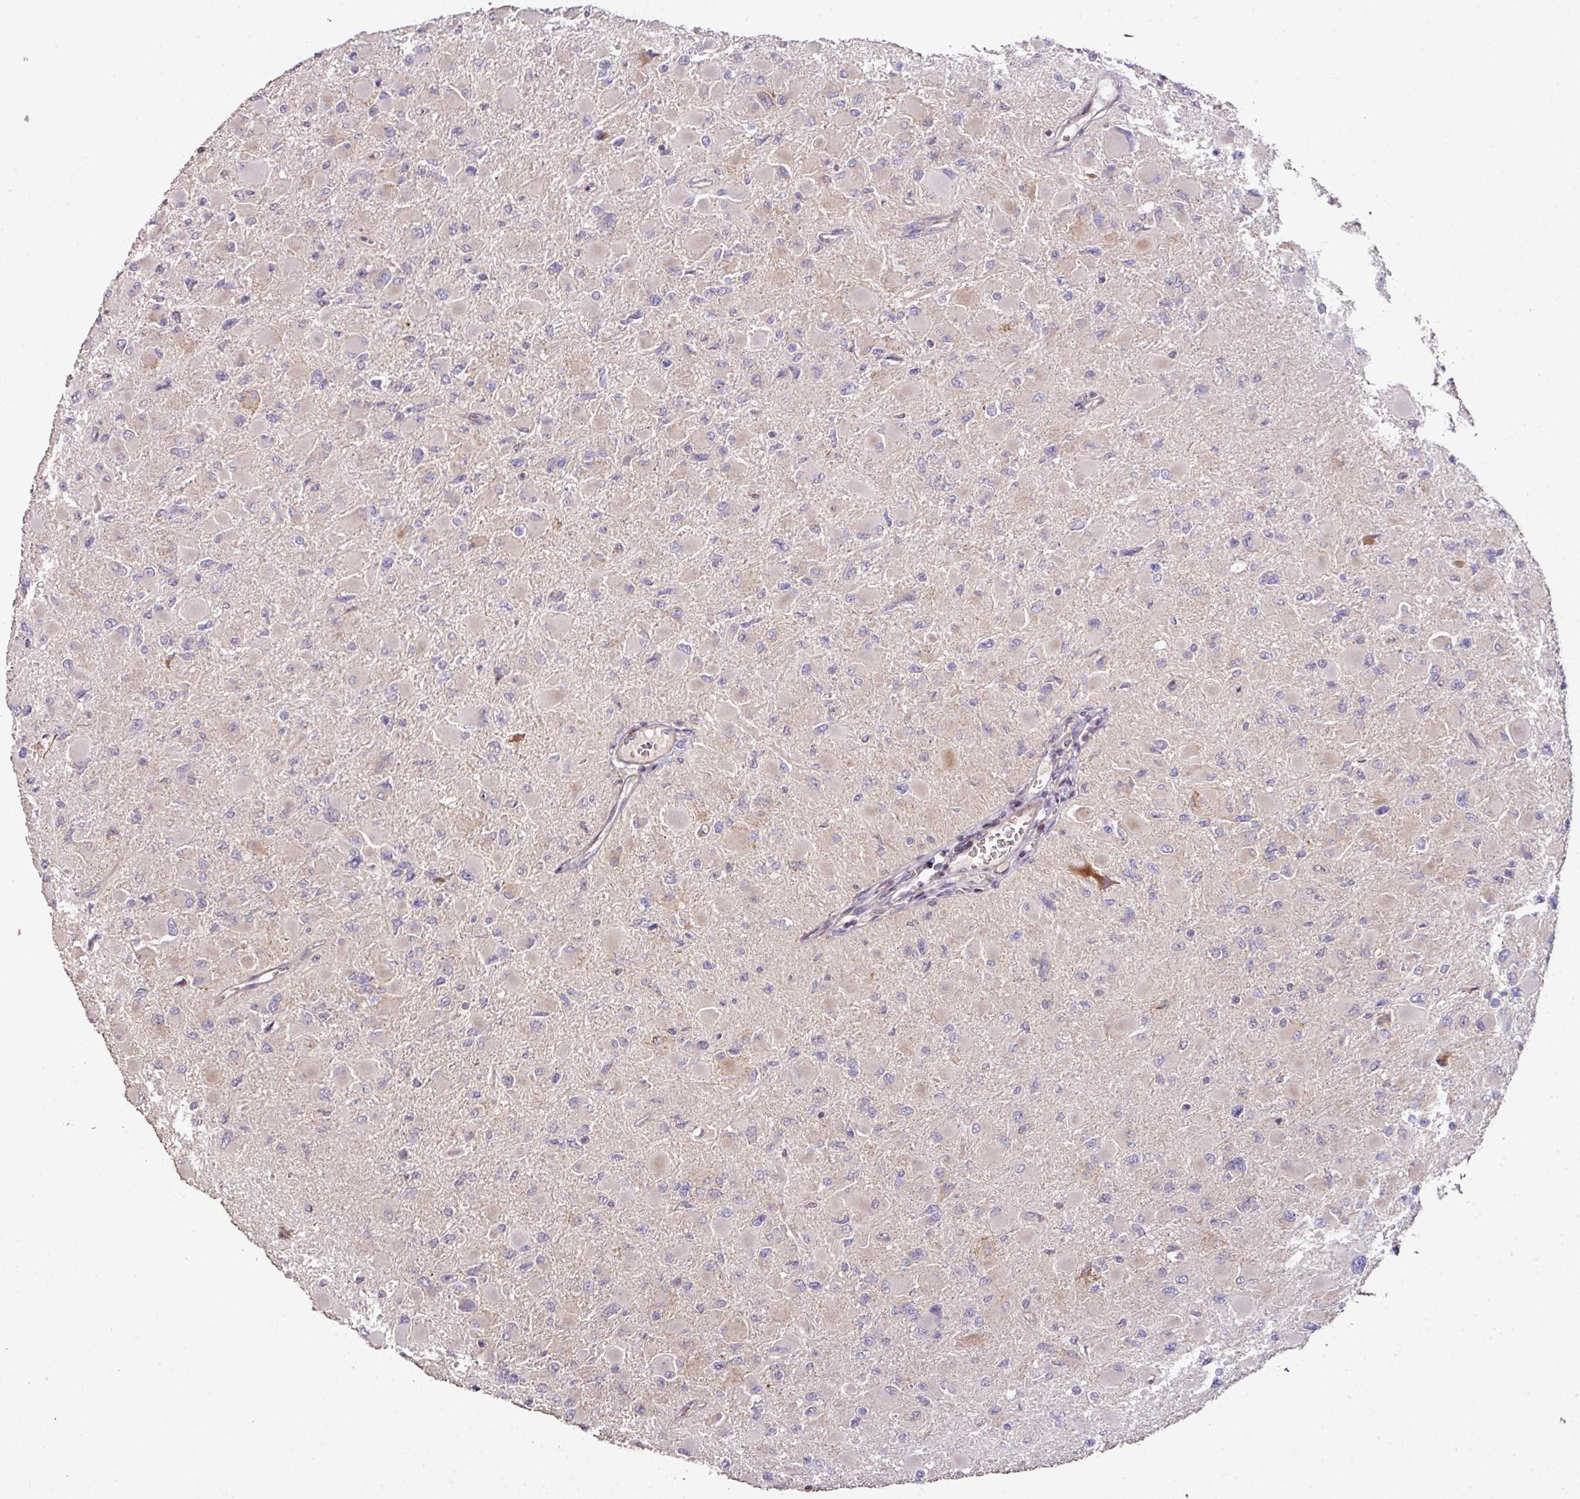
{"staining": {"intensity": "negative", "quantity": "none", "location": "none"}, "tissue": "glioma", "cell_type": "Tumor cells", "image_type": "cancer", "snomed": [{"axis": "morphology", "description": "Glioma, malignant, High grade"}, {"axis": "topography", "description": "Cerebral cortex"}], "caption": "Immunohistochemistry (IHC) of glioma shows no positivity in tumor cells.", "gene": "RPL23A", "patient": {"sex": "female", "age": 36}}